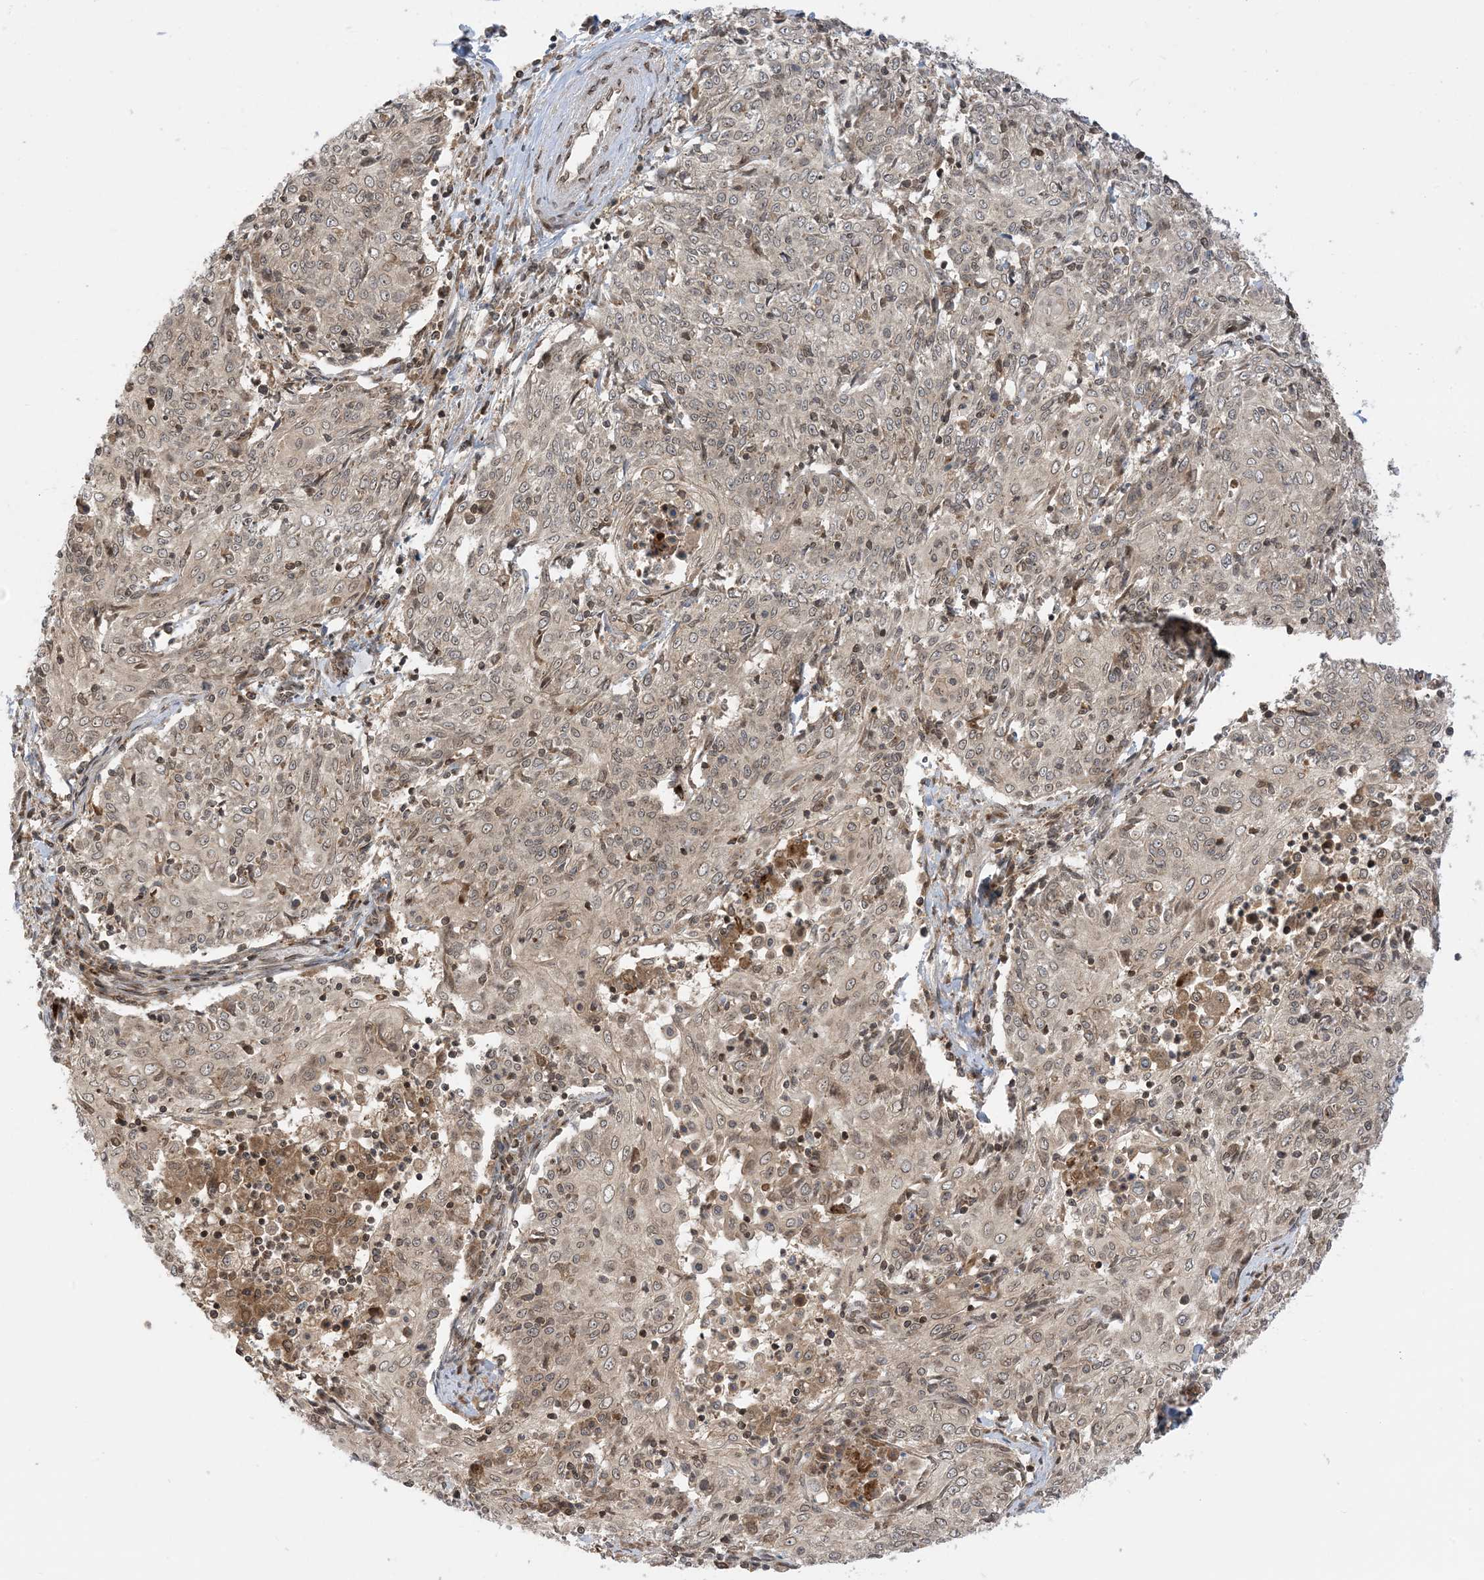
{"staining": {"intensity": "weak", "quantity": "25%-75%", "location": "cytoplasmic/membranous"}, "tissue": "cervical cancer", "cell_type": "Tumor cells", "image_type": "cancer", "snomed": [{"axis": "morphology", "description": "Squamous cell carcinoma, NOS"}, {"axis": "topography", "description": "Cervix"}], "caption": "Immunohistochemistry (IHC) staining of cervical cancer, which displays low levels of weak cytoplasmic/membranous positivity in about 25%-75% of tumor cells indicating weak cytoplasmic/membranous protein staining. The staining was performed using DAB (brown) for protein detection and nuclei were counterstained in hematoxylin (blue).", "gene": "CASP4", "patient": {"sex": "female", "age": 48}}